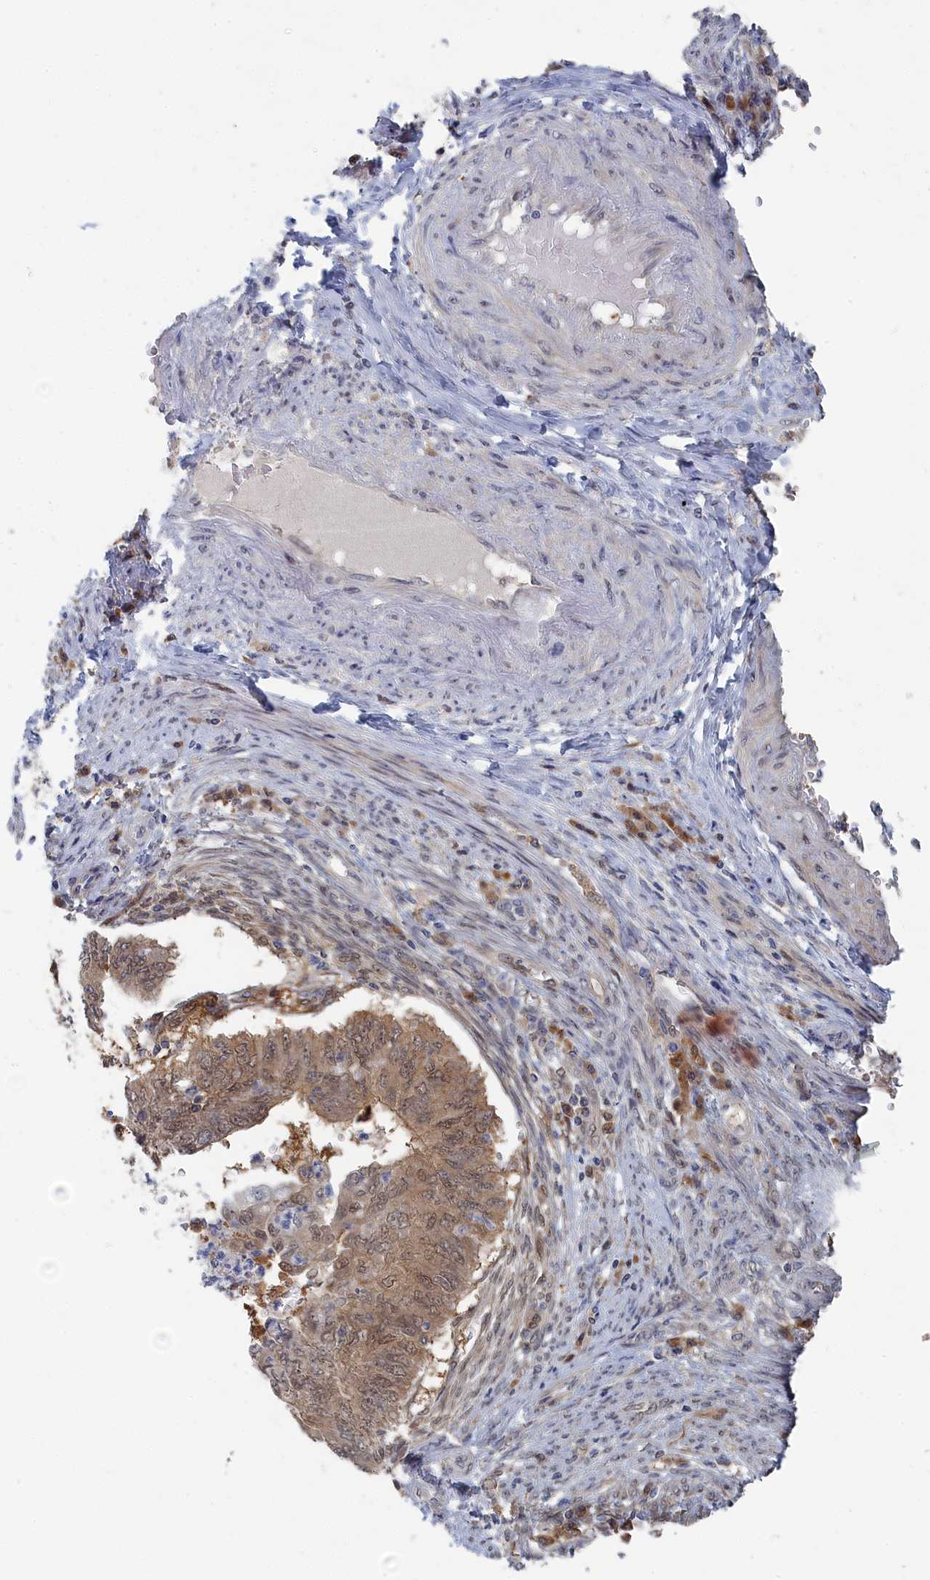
{"staining": {"intensity": "moderate", "quantity": ">75%", "location": "cytoplasmic/membranous,nuclear"}, "tissue": "endometrial cancer", "cell_type": "Tumor cells", "image_type": "cancer", "snomed": [{"axis": "morphology", "description": "Adenocarcinoma, NOS"}, {"axis": "topography", "description": "Endometrium"}], "caption": "This is a histology image of immunohistochemistry staining of endometrial cancer (adenocarcinoma), which shows moderate positivity in the cytoplasmic/membranous and nuclear of tumor cells.", "gene": "IRGQ", "patient": {"sex": "female", "age": 68}}